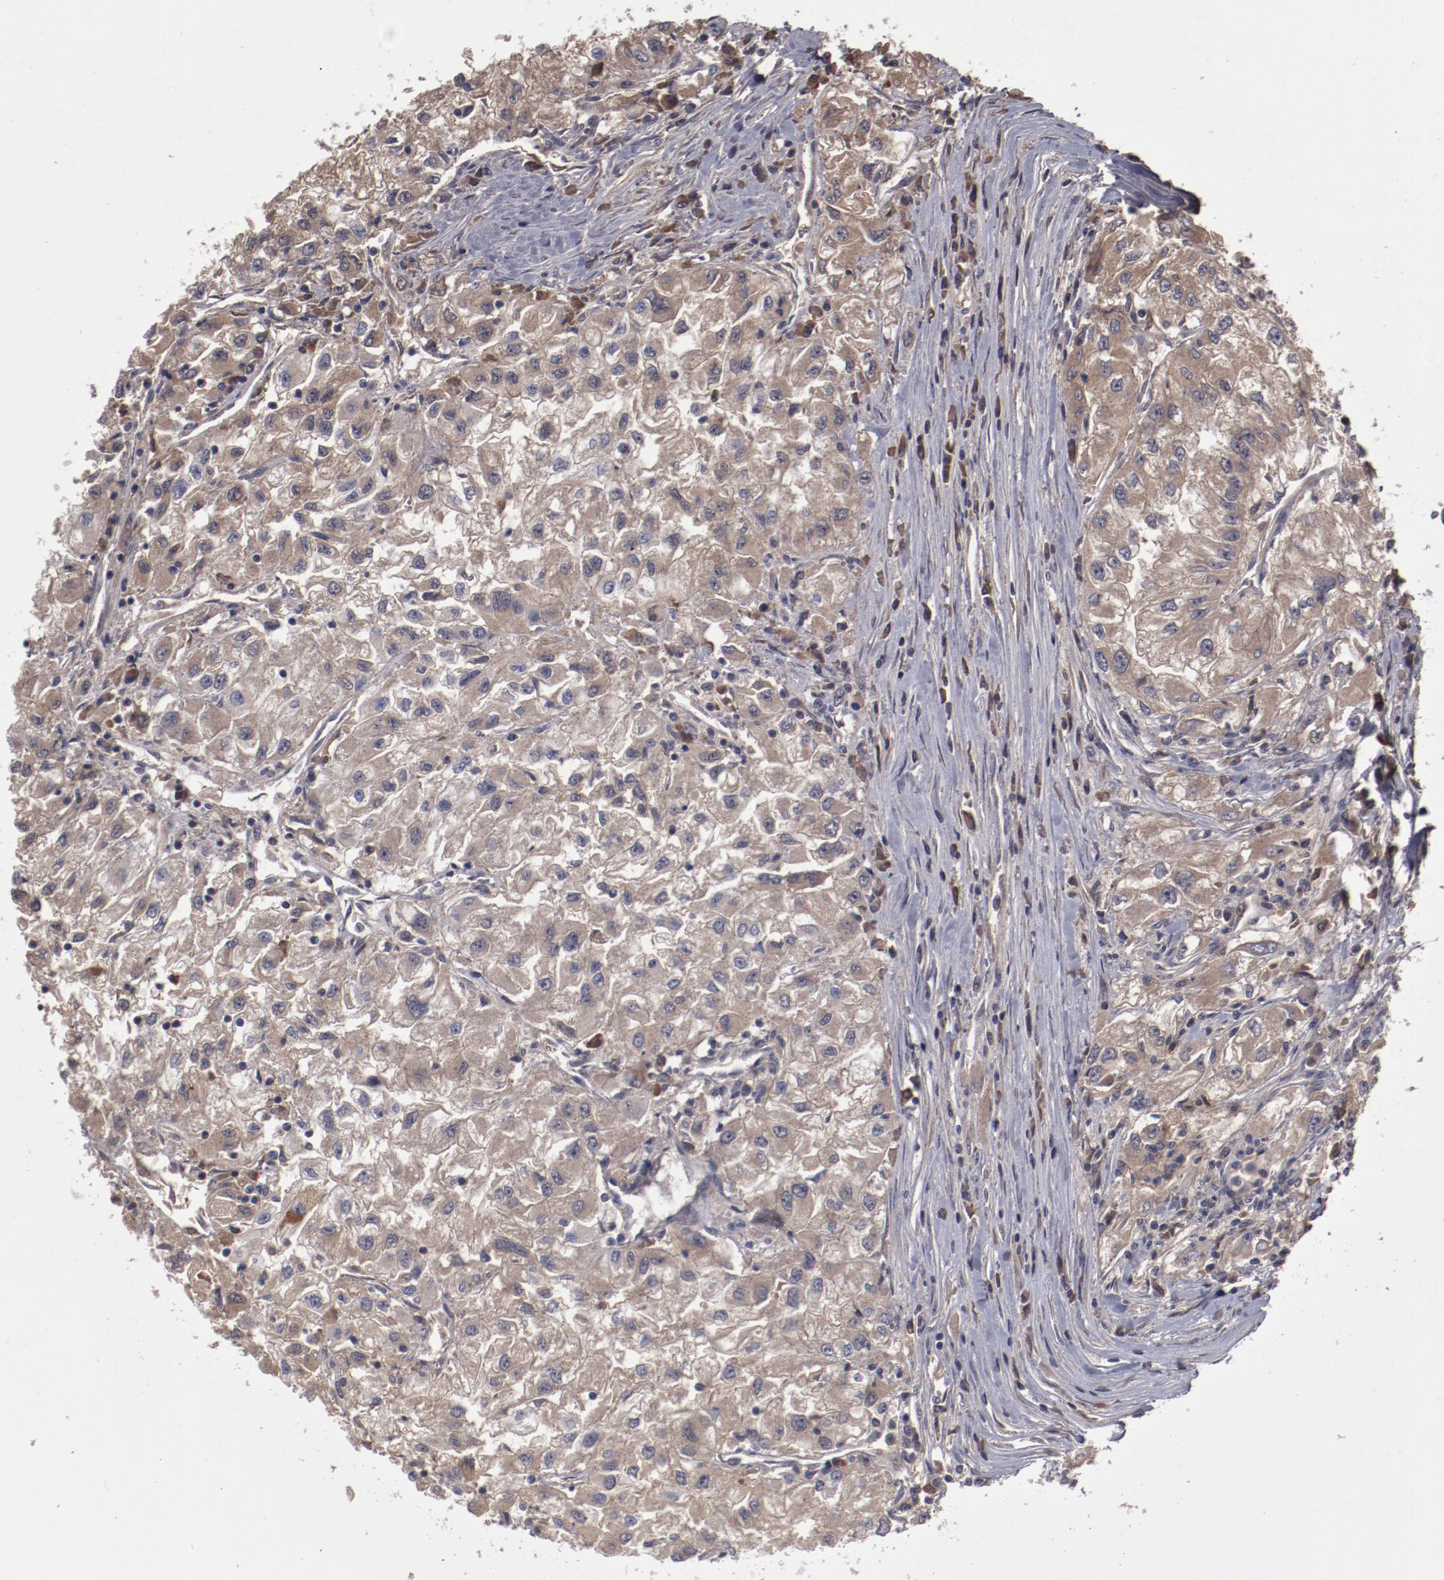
{"staining": {"intensity": "weak", "quantity": ">75%", "location": "cytoplasmic/membranous"}, "tissue": "renal cancer", "cell_type": "Tumor cells", "image_type": "cancer", "snomed": [{"axis": "morphology", "description": "Adenocarcinoma, NOS"}, {"axis": "topography", "description": "Kidney"}], "caption": "Immunohistochemical staining of human renal cancer demonstrates low levels of weak cytoplasmic/membranous expression in approximately >75% of tumor cells.", "gene": "CP", "patient": {"sex": "male", "age": 59}}